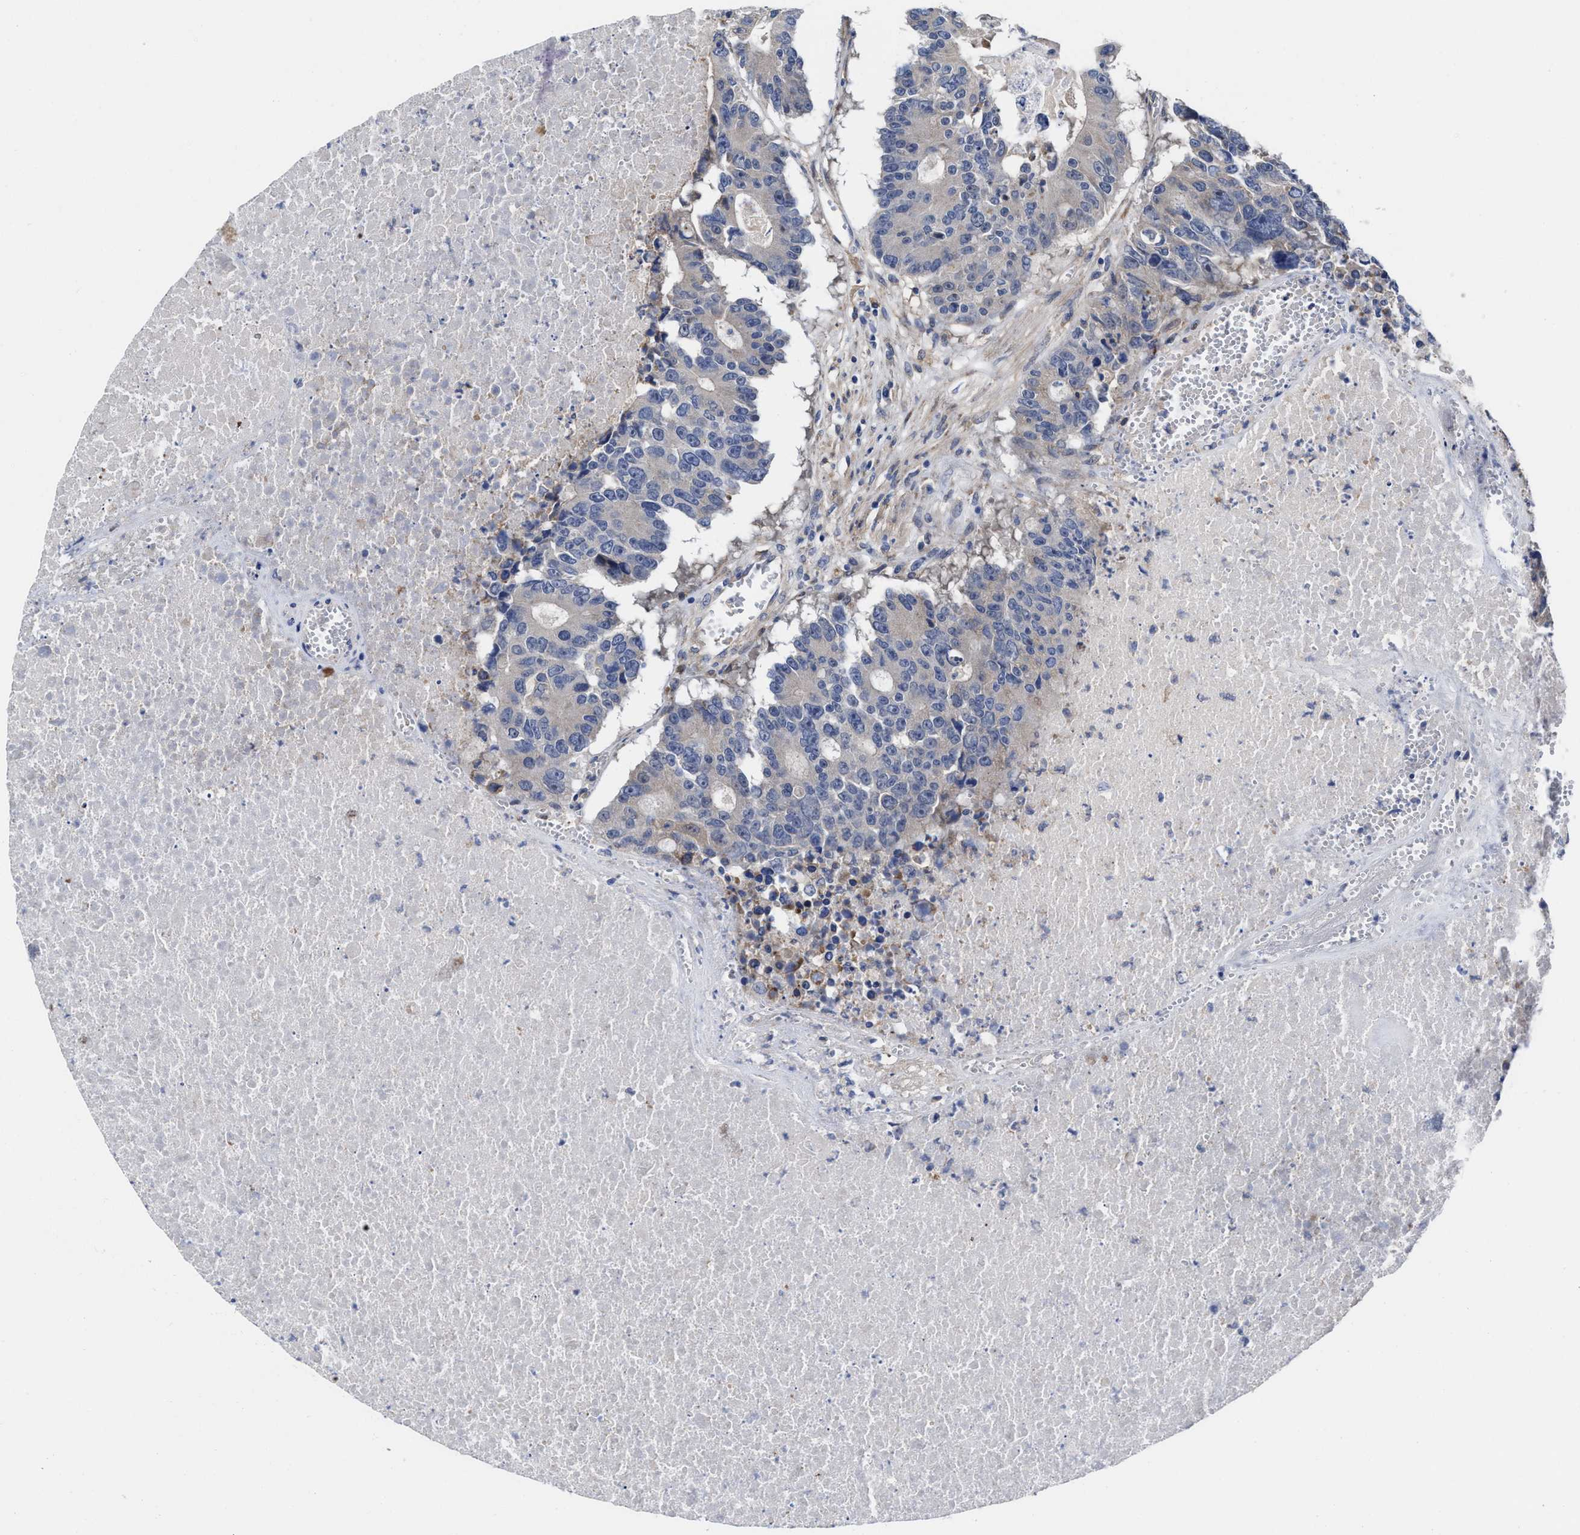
{"staining": {"intensity": "negative", "quantity": "none", "location": "none"}, "tissue": "colorectal cancer", "cell_type": "Tumor cells", "image_type": "cancer", "snomed": [{"axis": "morphology", "description": "Adenocarcinoma, NOS"}, {"axis": "topography", "description": "Colon"}], "caption": "The IHC micrograph has no significant expression in tumor cells of colorectal cancer tissue.", "gene": "TXNDC17", "patient": {"sex": "male", "age": 87}}